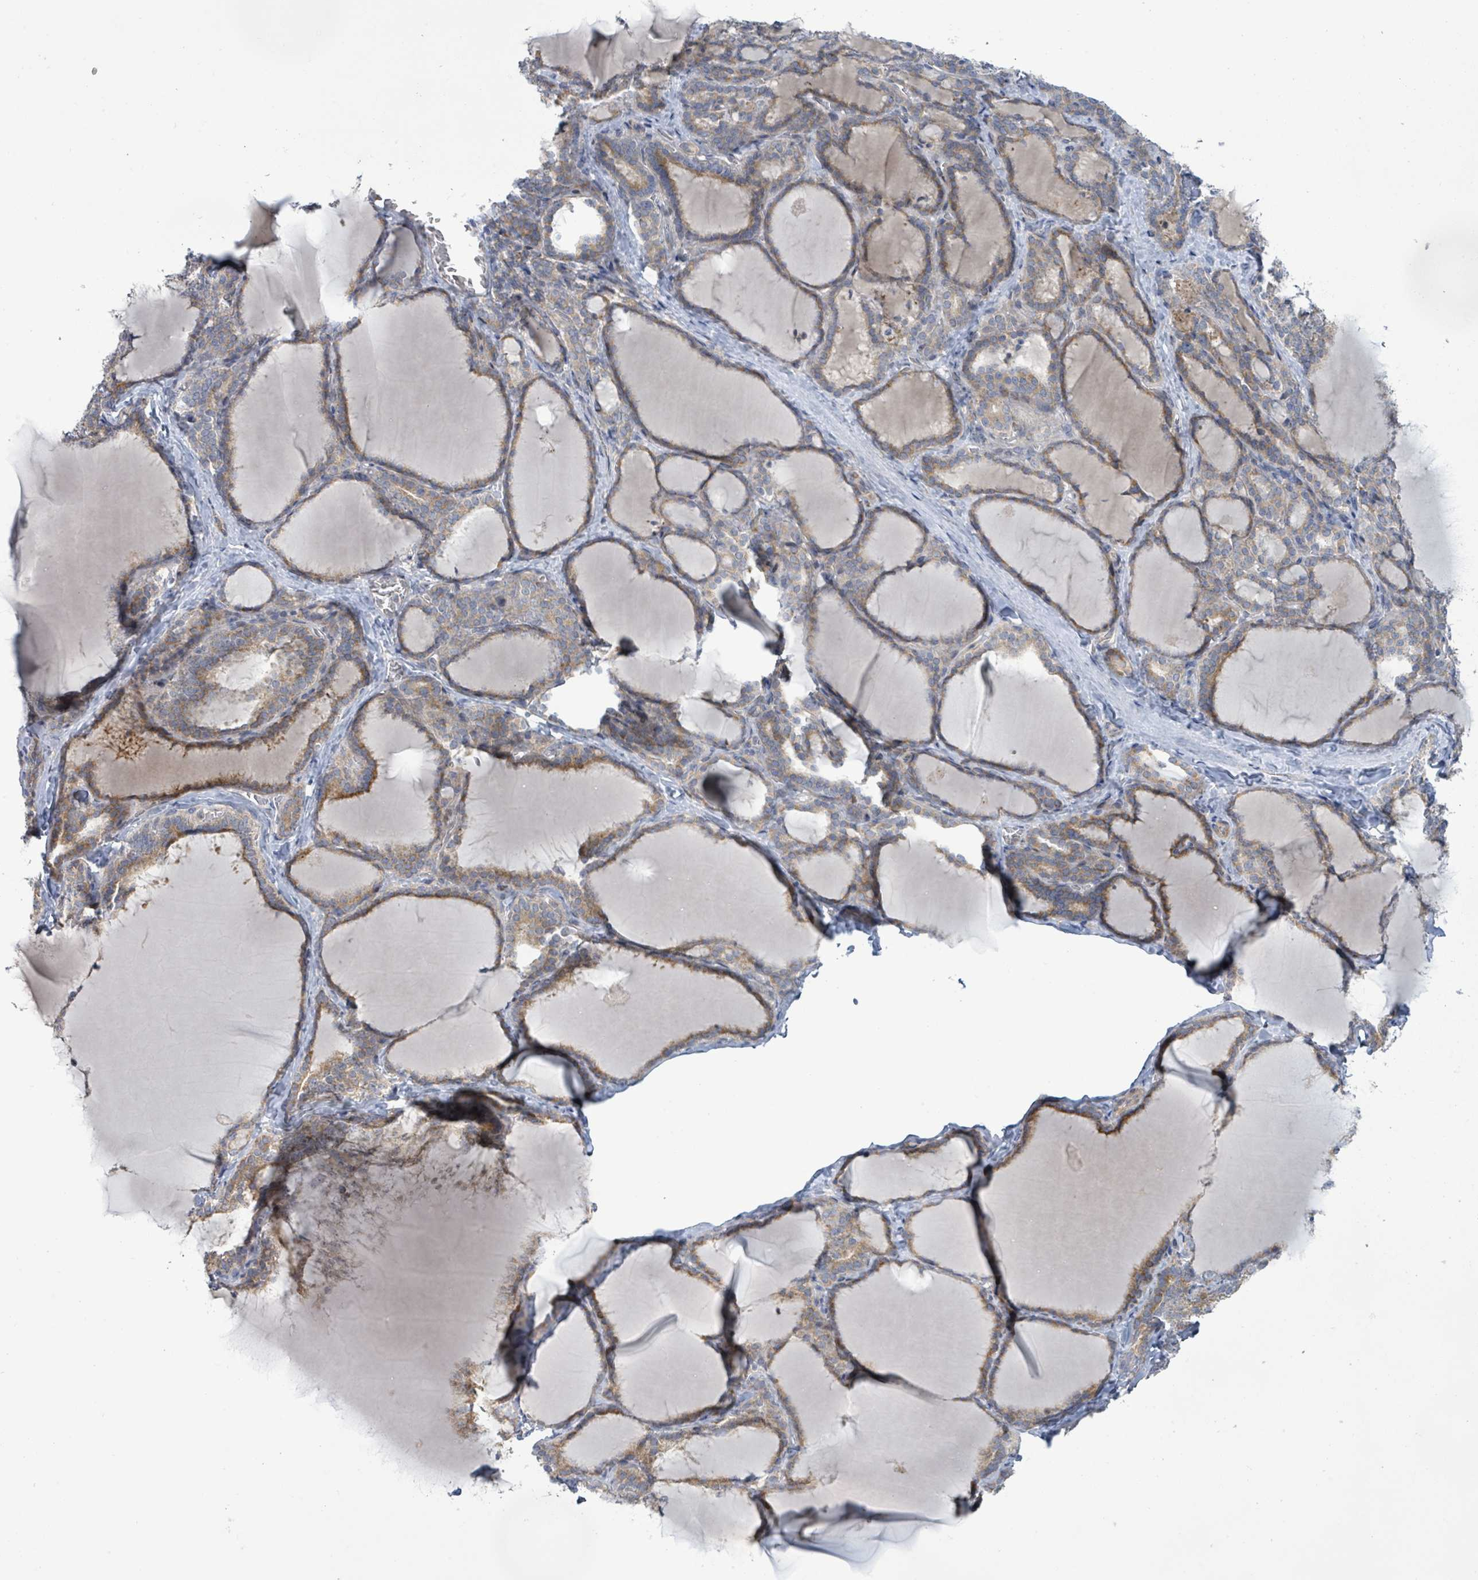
{"staining": {"intensity": "moderate", "quantity": "25%-75%", "location": "cytoplasmic/membranous"}, "tissue": "thyroid gland", "cell_type": "Glandular cells", "image_type": "normal", "snomed": [{"axis": "morphology", "description": "Normal tissue, NOS"}, {"axis": "topography", "description": "Thyroid gland"}], "caption": "Thyroid gland stained with a brown dye exhibits moderate cytoplasmic/membranous positive expression in approximately 25%-75% of glandular cells.", "gene": "SLIT3", "patient": {"sex": "female", "age": 31}}